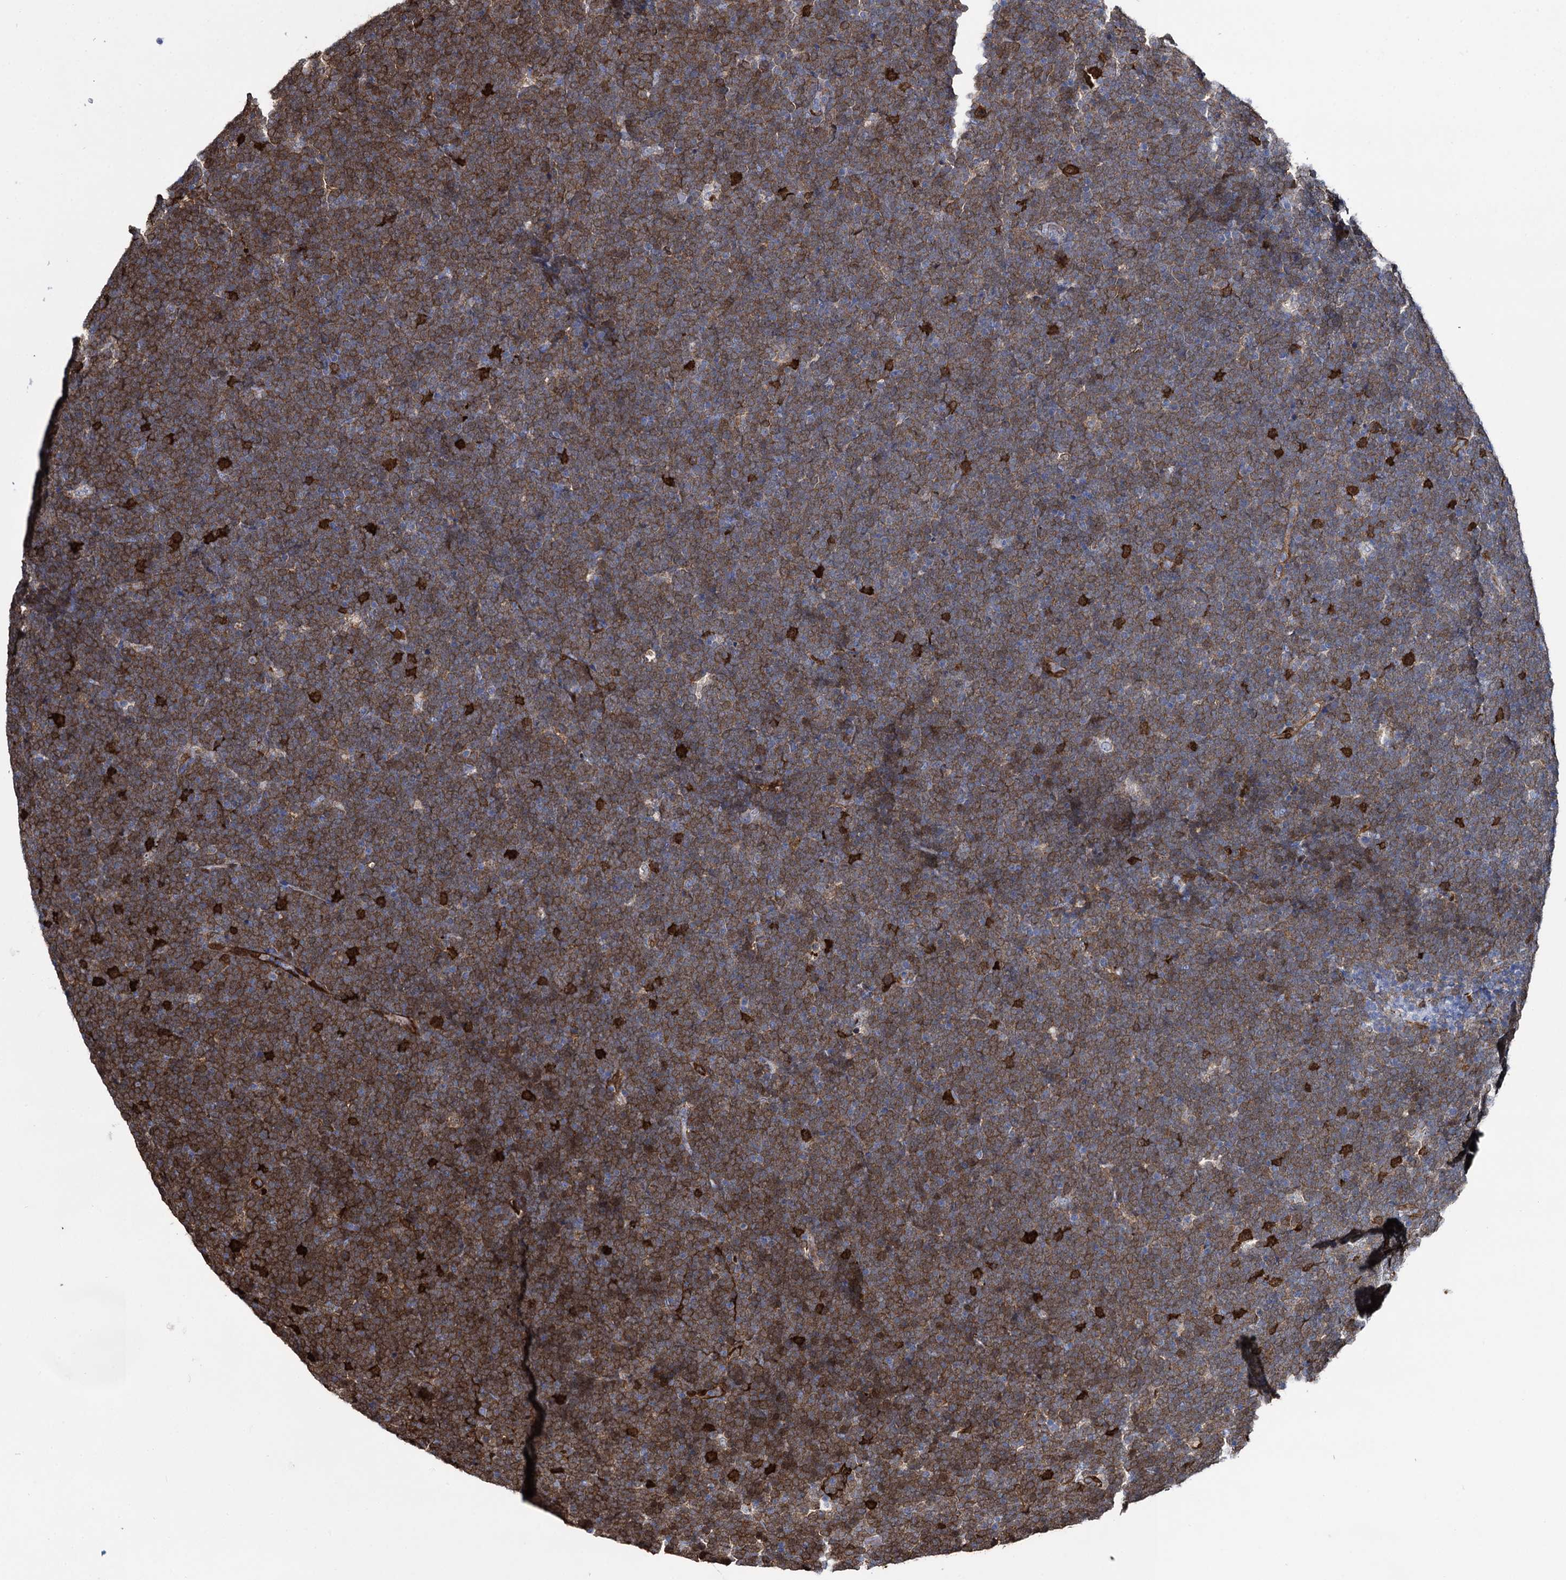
{"staining": {"intensity": "moderate", "quantity": ">75%", "location": "cytoplasmic/membranous"}, "tissue": "lymphoma", "cell_type": "Tumor cells", "image_type": "cancer", "snomed": [{"axis": "morphology", "description": "Malignant lymphoma, non-Hodgkin's type, High grade"}, {"axis": "topography", "description": "Lymph node"}], "caption": "Malignant lymphoma, non-Hodgkin's type (high-grade) stained for a protein (brown) exhibits moderate cytoplasmic/membranous positive positivity in about >75% of tumor cells.", "gene": "FABP5", "patient": {"sex": "male", "age": 13}}